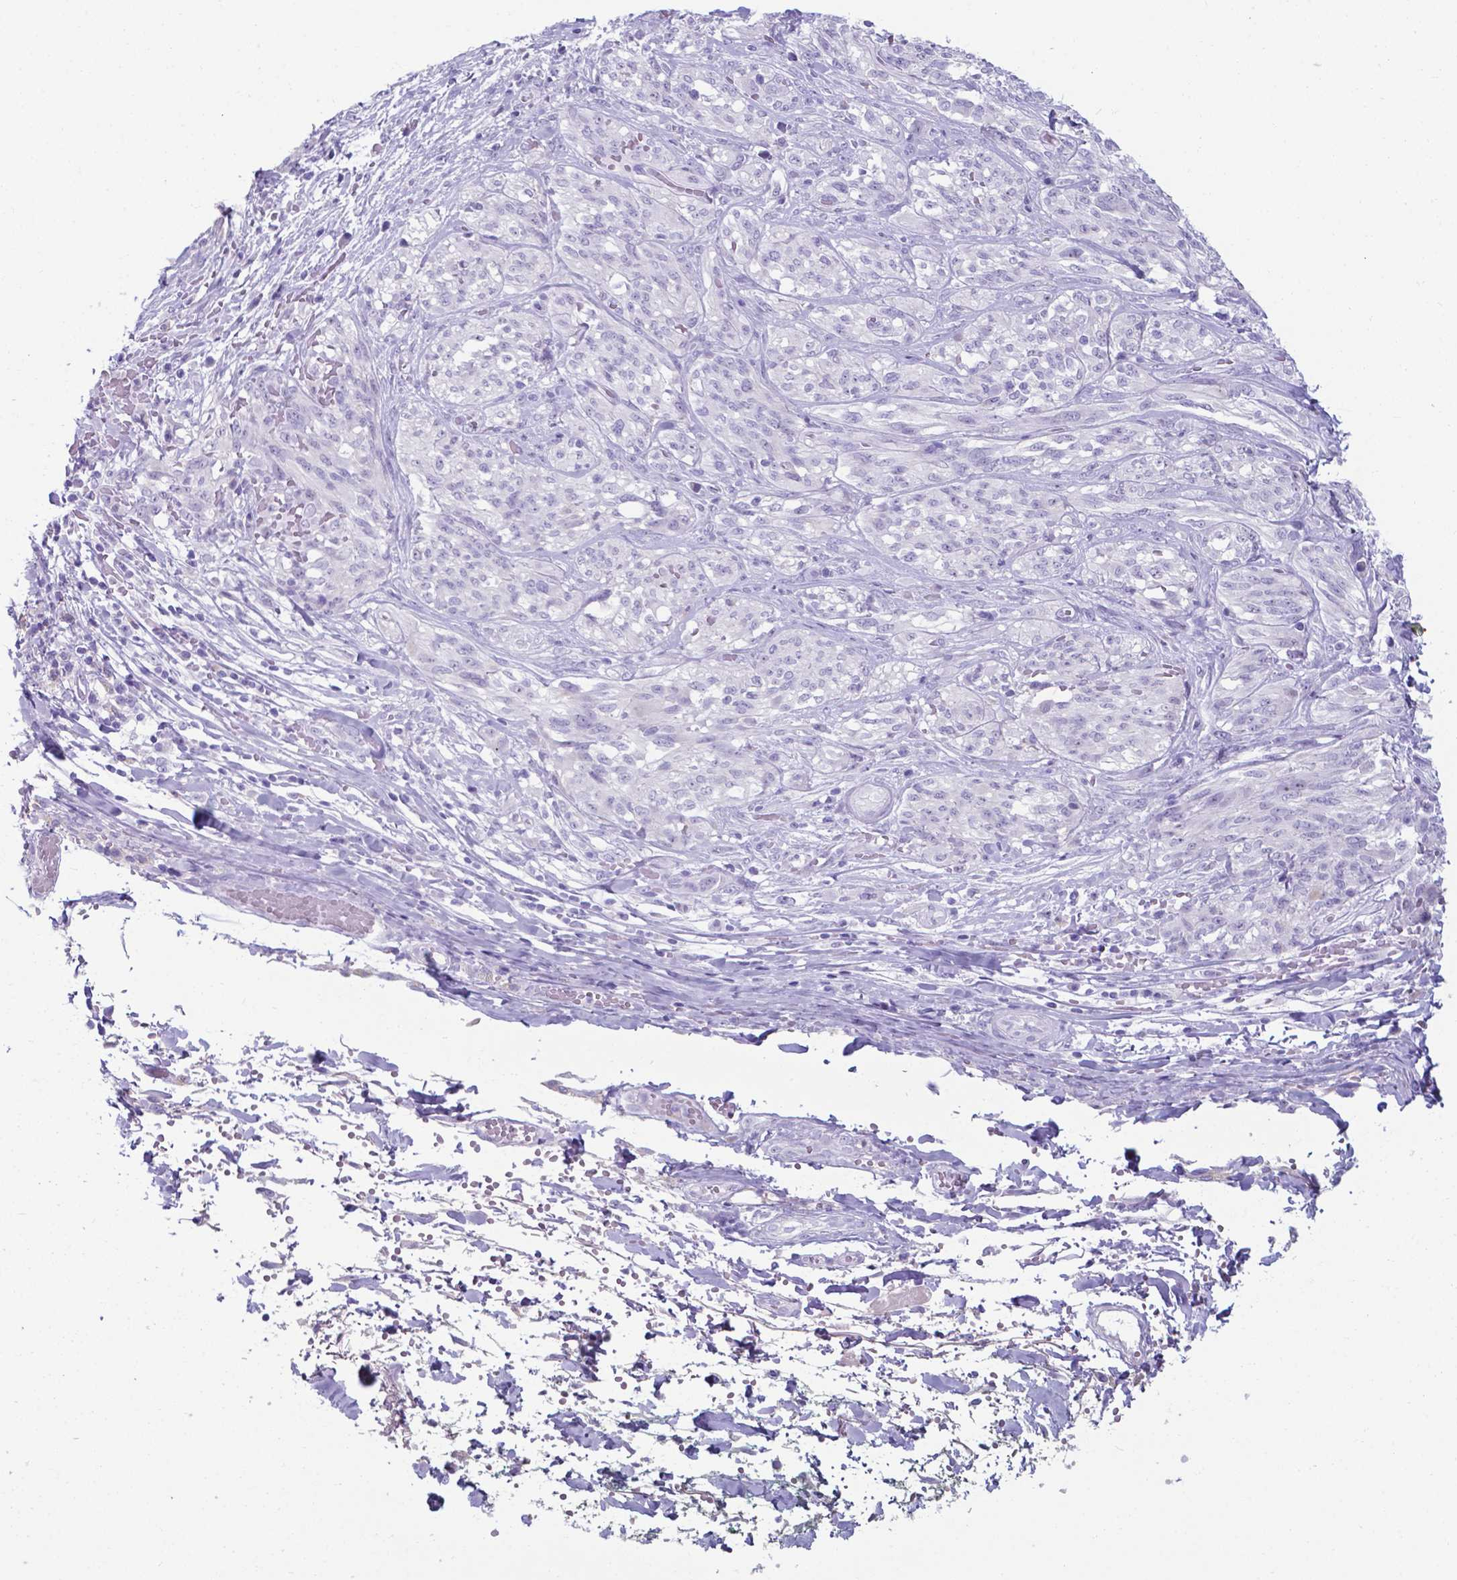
{"staining": {"intensity": "negative", "quantity": "none", "location": "none"}, "tissue": "melanoma", "cell_type": "Tumor cells", "image_type": "cancer", "snomed": [{"axis": "morphology", "description": "Malignant melanoma, NOS"}, {"axis": "topography", "description": "Skin"}], "caption": "Immunohistochemistry (IHC) of melanoma exhibits no staining in tumor cells.", "gene": "AP5B1", "patient": {"sex": "female", "age": 91}}